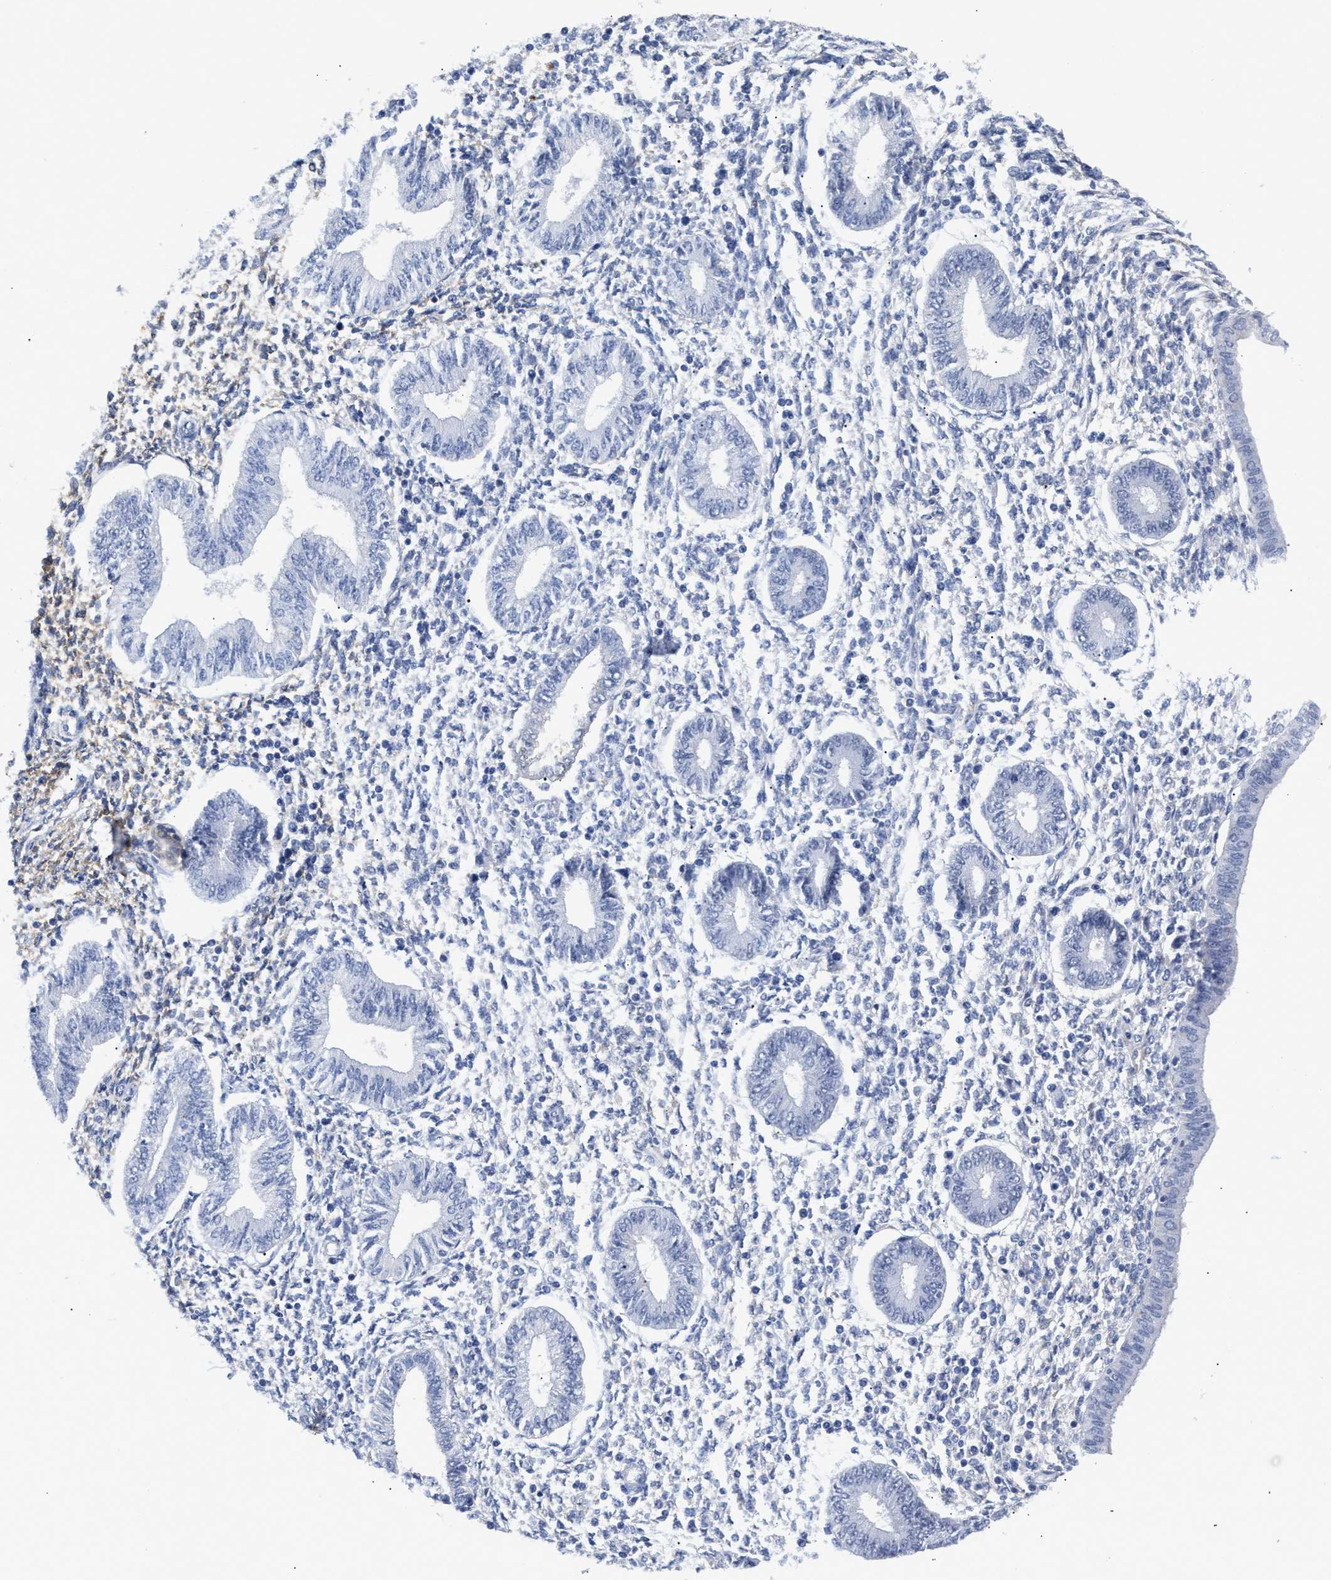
{"staining": {"intensity": "moderate", "quantity": "<25%", "location": "cytoplasmic/membranous"}, "tissue": "endometrium", "cell_type": "Cells in endometrial stroma", "image_type": "normal", "snomed": [{"axis": "morphology", "description": "Normal tissue, NOS"}, {"axis": "topography", "description": "Endometrium"}], "caption": "Immunohistochemistry (IHC) photomicrograph of unremarkable human endometrium stained for a protein (brown), which displays low levels of moderate cytoplasmic/membranous positivity in about <25% of cells in endometrial stroma.", "gene": "AHNAK2", "patient": {"sex": "female", "age": 50}}